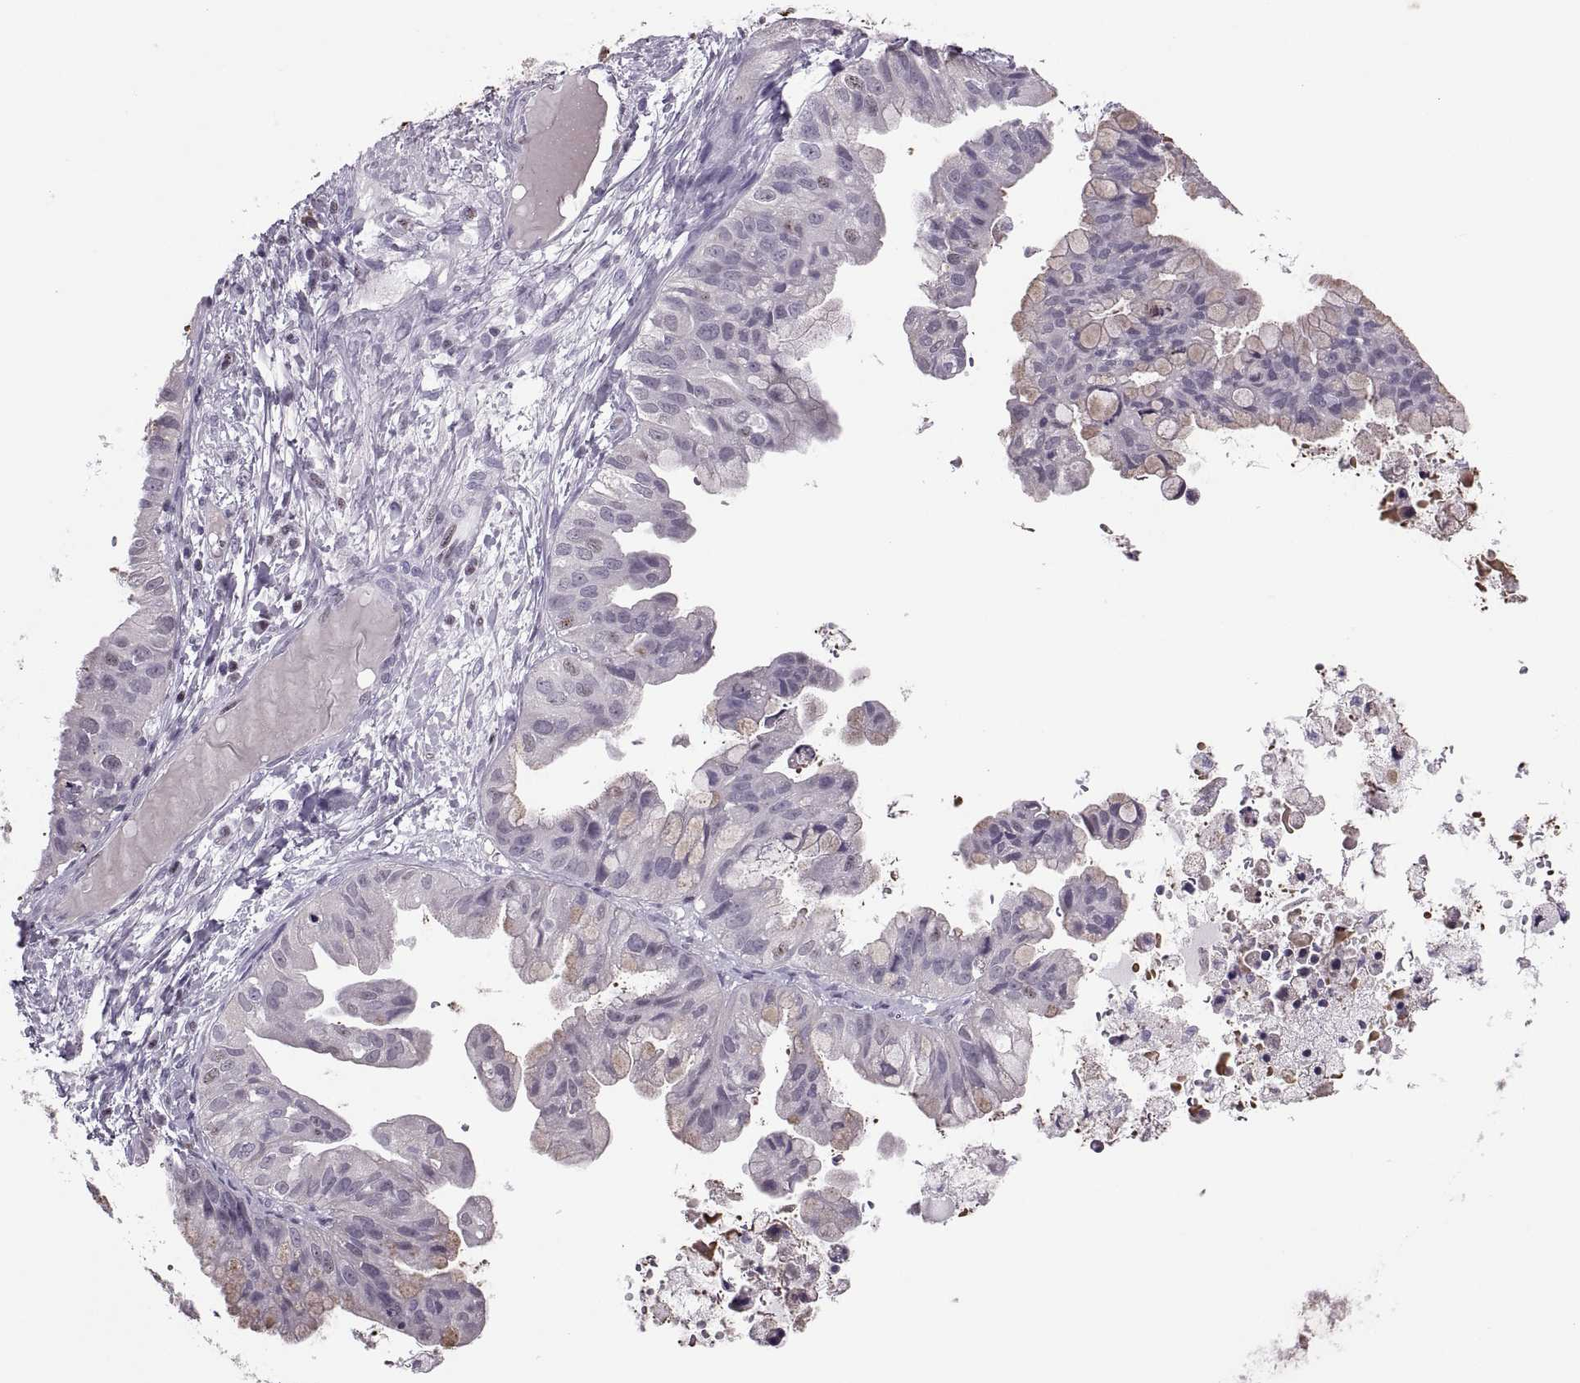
{"staining": {"intensity": "negative", "quantity": "none", "location": "none"}, "tissue": "ovarian cancer", "cell_type": "Tumor cells", "image_type": "cancer", "snomed": [{"axis": "morphology", "description": "Cystadenocarcinoma, mucinous, NOS"}, {"axis": "topography", "description": "Ovary"}], "caption": "The photomicrograph reveals no staining of tumor cells in ovarian mucinous cystadenocarcinoma. The staining is performed using DAB brown chromogen with nuclei counter-stained in using hematoxylin.", "gene": "MAGEA4", "patient": {"sex": "female", "age": 76}}